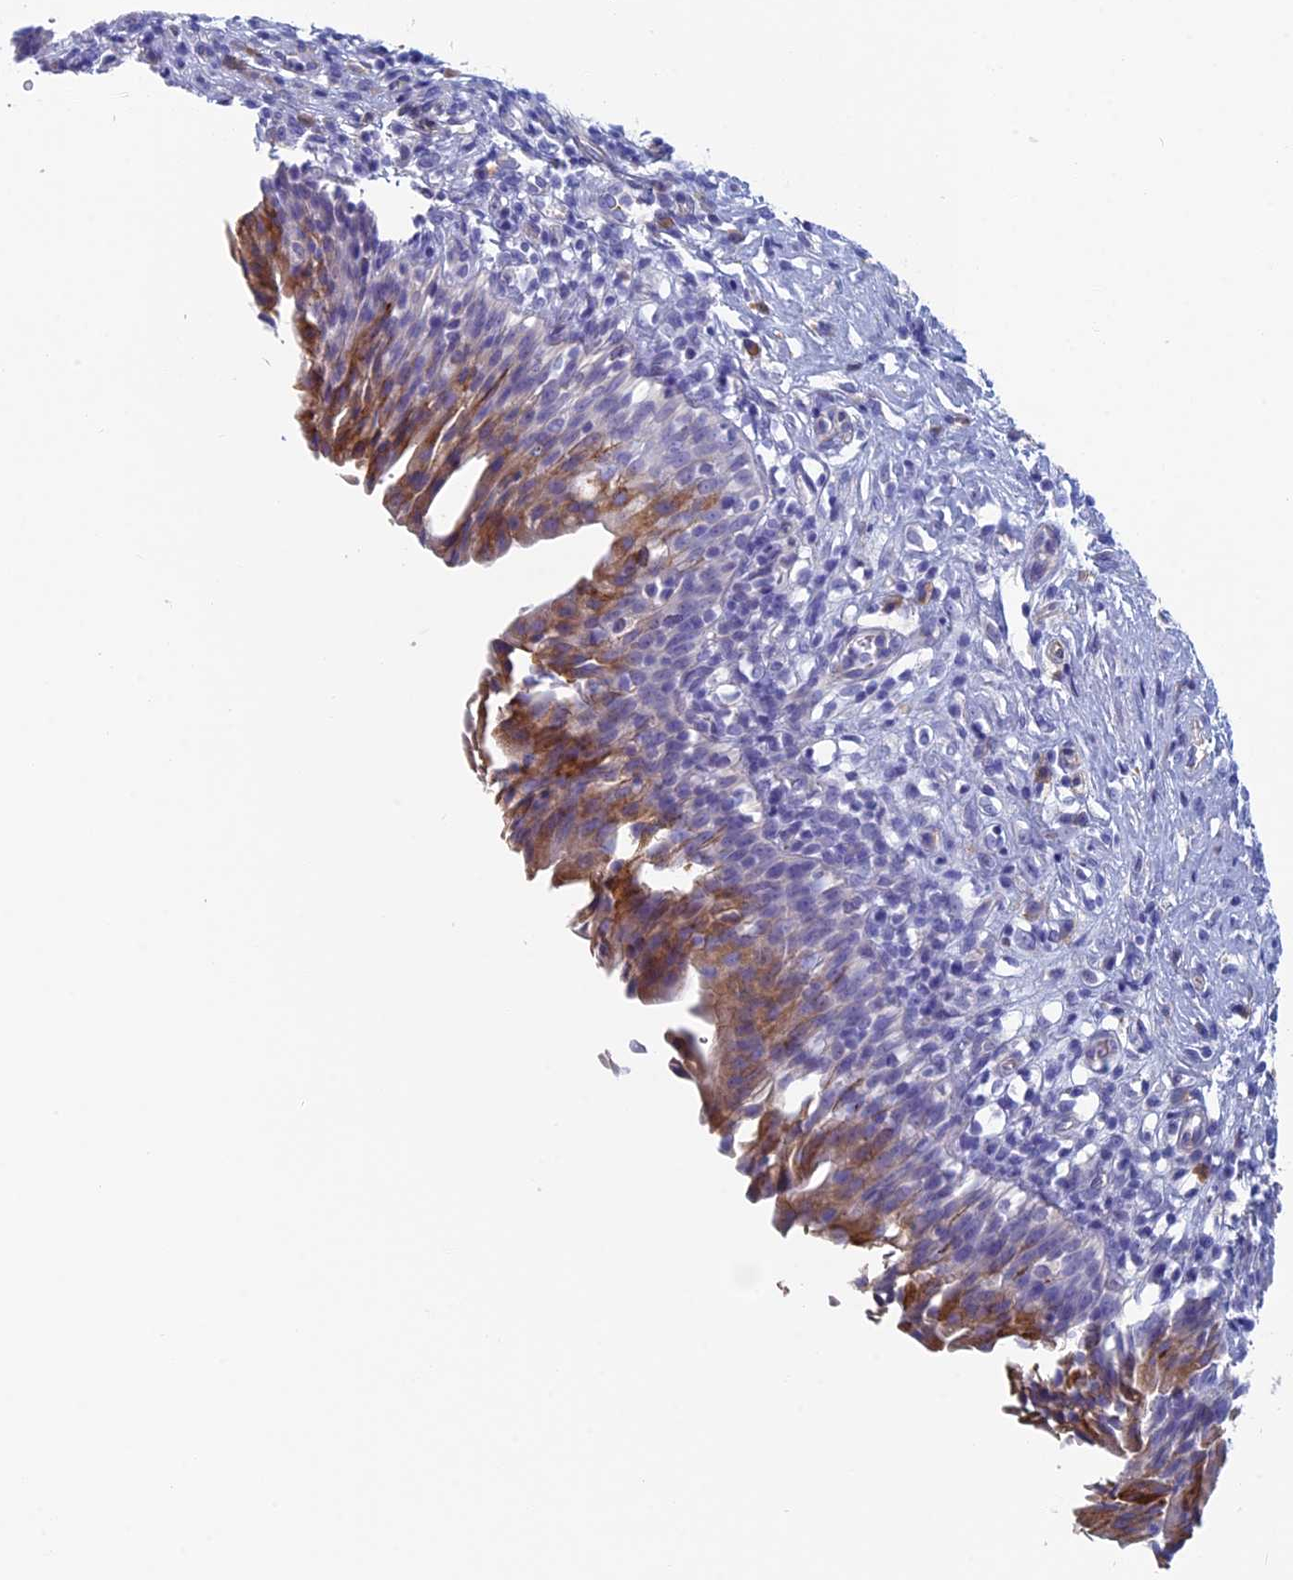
{"staining": {"intensity": "strong", "quantity": "<25%", "location": "cytoplasmic/membranous"}, "tissue": "urinary bladder", "cell_type": "Urothelial cells", "image_type": "normal", "snomed": [{"axis": "morphology", "description": "Normal tissue, NOS"}, {"axis": "morphology", "description": "Inflammation, NOS"}, {"axis": "topography", "description": "Urinary bladder"}], "caption": "Human urinary bladder stained with a brown dye displays strong cytoplasmic/membranous positive positivity in approximately <25% of urothelial cells.", "gene": "MAGEB6", "patient": {"sex": "male", "age": 63}}